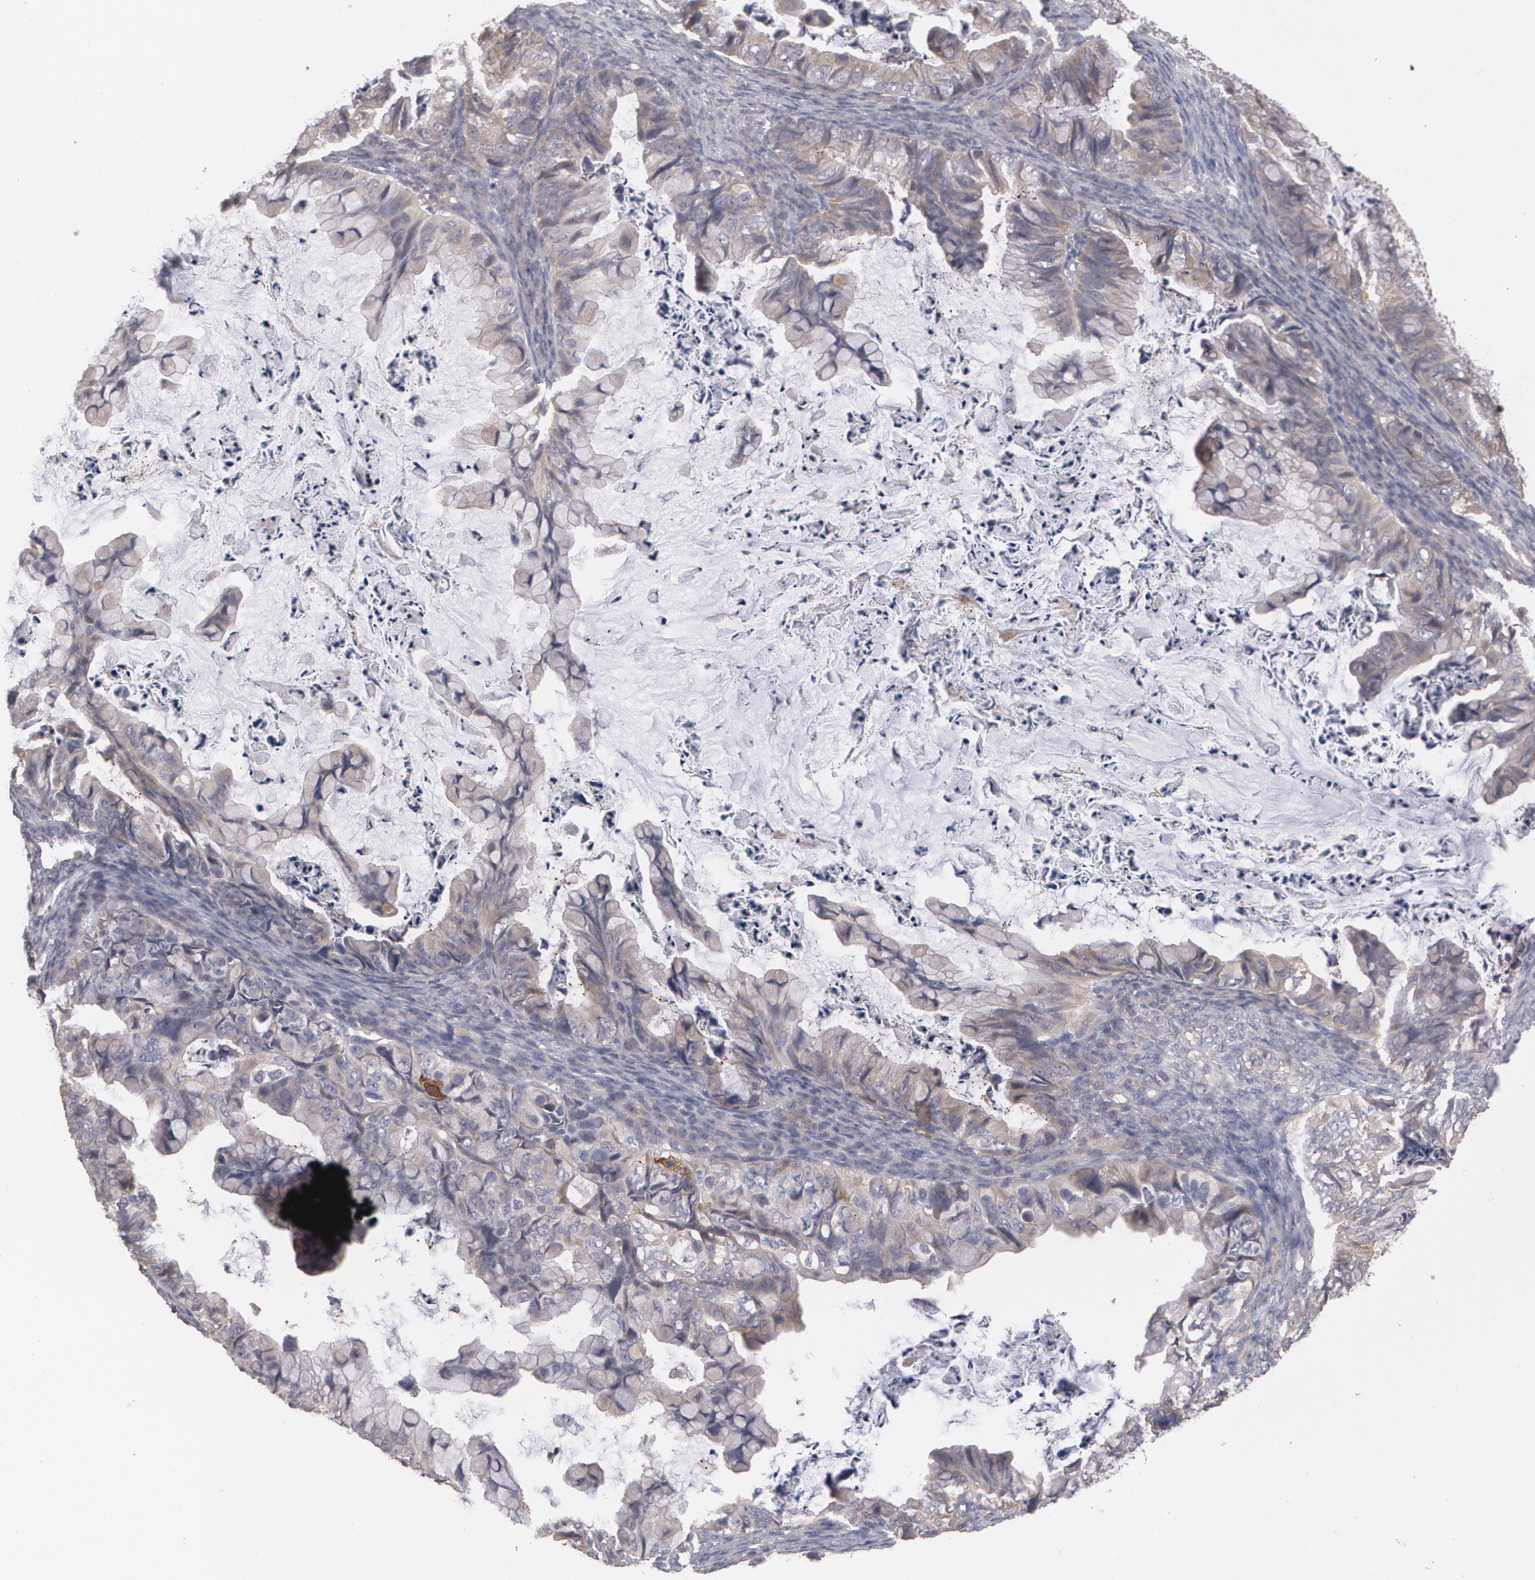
{"staining": {"intensity": "moderate", "quantity": ">75%", "location": "cytoplasmic/membranous"}, "tissue": "ovarian cancer", "cell_type": "Tumor cells", "image_type": "cancer", "snomed": [{"axis": "morphology", "description": "Cystadenocarcinoma, mucinous, NOS"}, {"axis": "topography", "description": "Ovary"}], "caption": "Protein expression analysis of ovarian cancer (mucinous cystadenocarcinoma) displays moderate cytoplasmic/membranous staining in about >75% of tumor cells. (brown staining indicates protein expression, while blue staining denotes nuclei).", "gene": "ARF6", "patient": {"sex": "female", "age": 36}}